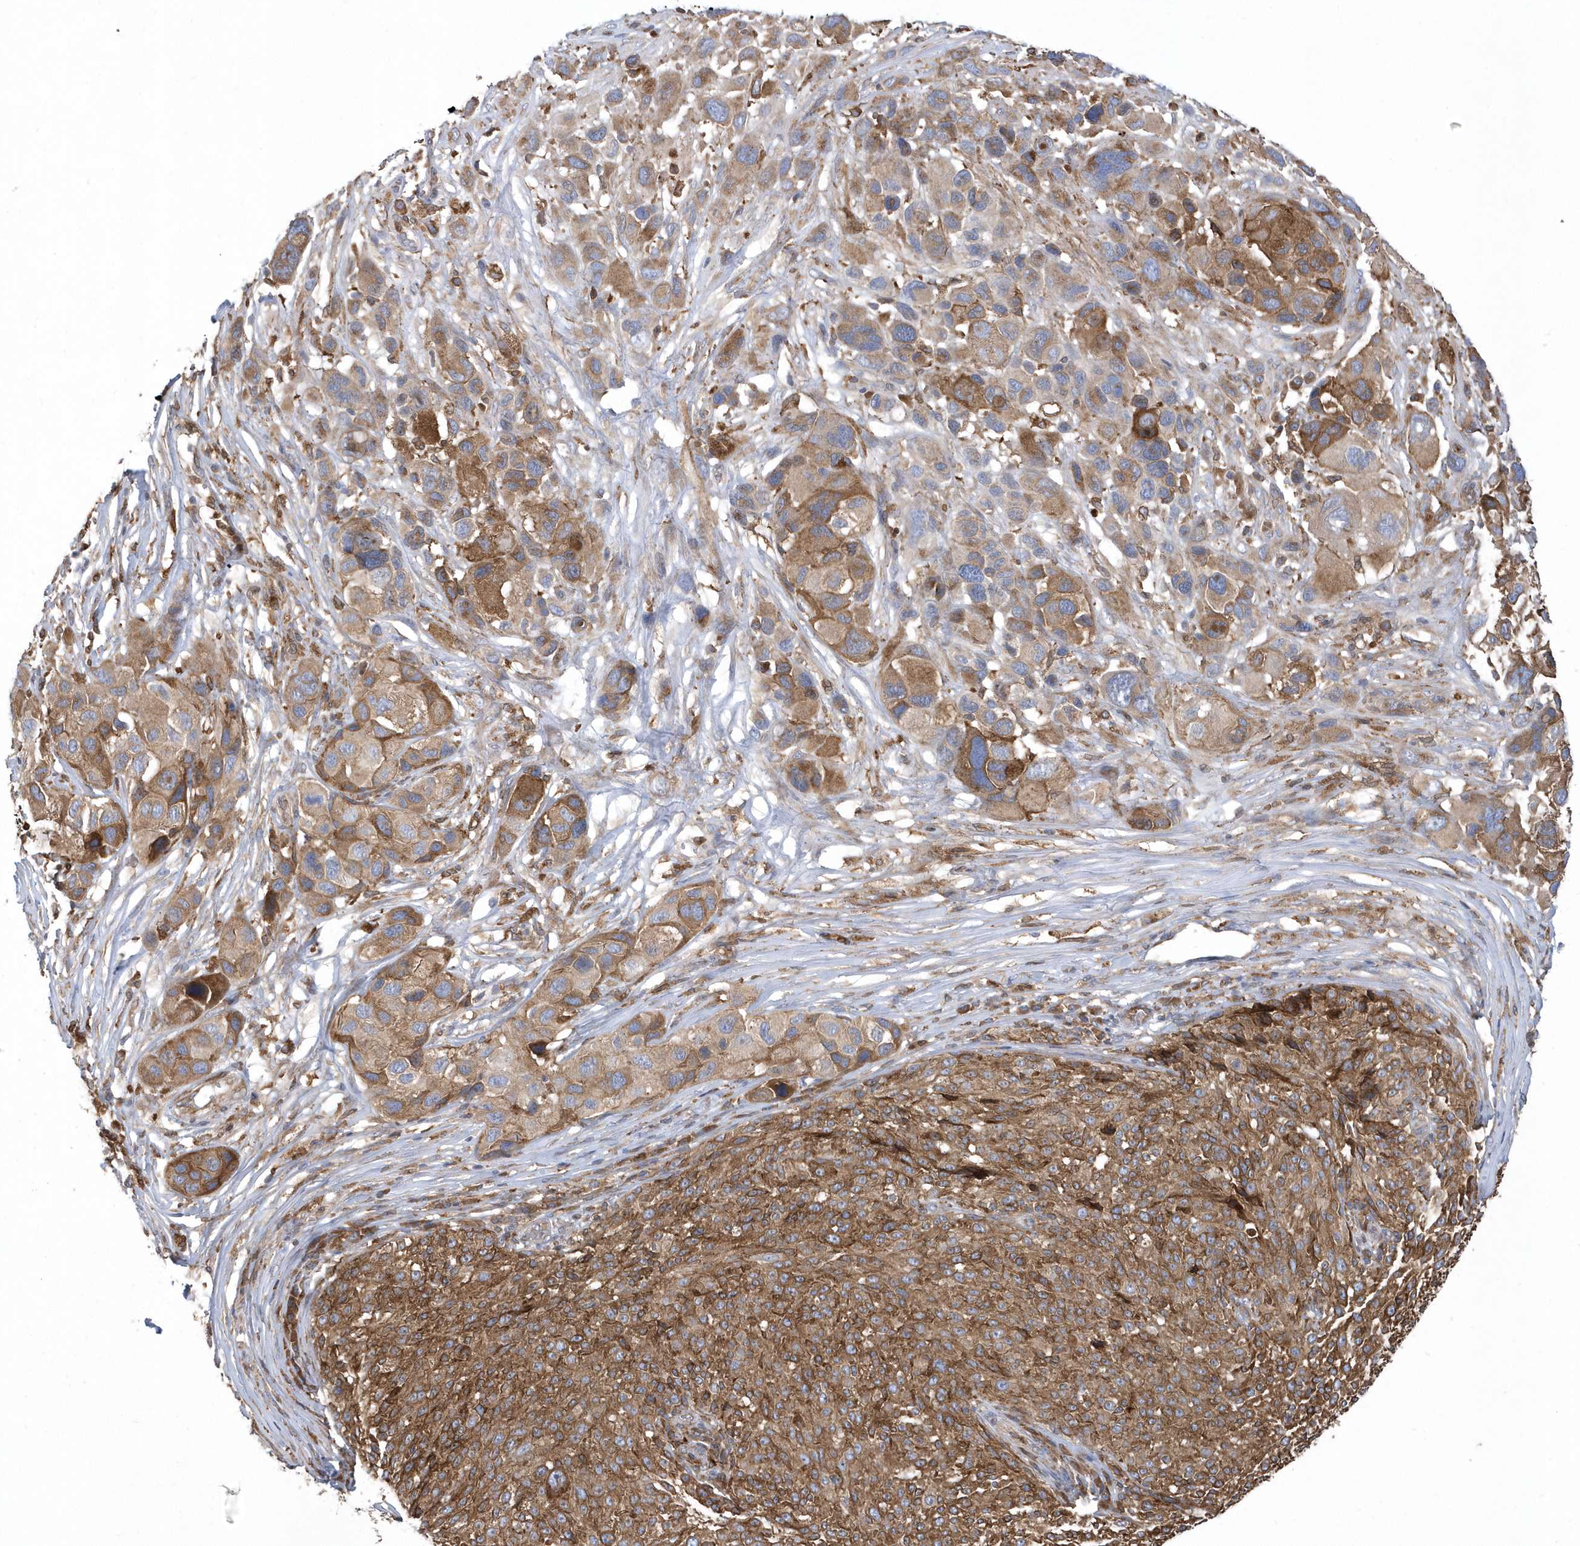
{"staining": {"intensity": "moderate", "quantity": ">75%", "location": "cytoplasmic/membranous"}, "tissue": "melanoma", "cell_type": "Tumor cells", "image_type": "cancer", "snomed": [{"axis": "morphology", "description": "Malignant melanoma, NOS"}, {"axis": "topography", "description": "Skin of trunk"}], "caption": "IHC staining of melanoma, which shows medium levels of moderate cytoplasmic/membranous expression in approximately >75% of tumor cells indicating moderate cytoplasmic/membranous protein positivity. The staining was performed using DAB (brown) for protein detection and nuclei were counterstained in hematoxylin (blue).", "gene": "VAMP7", "patient": {"sex": "male", "age": 71}}